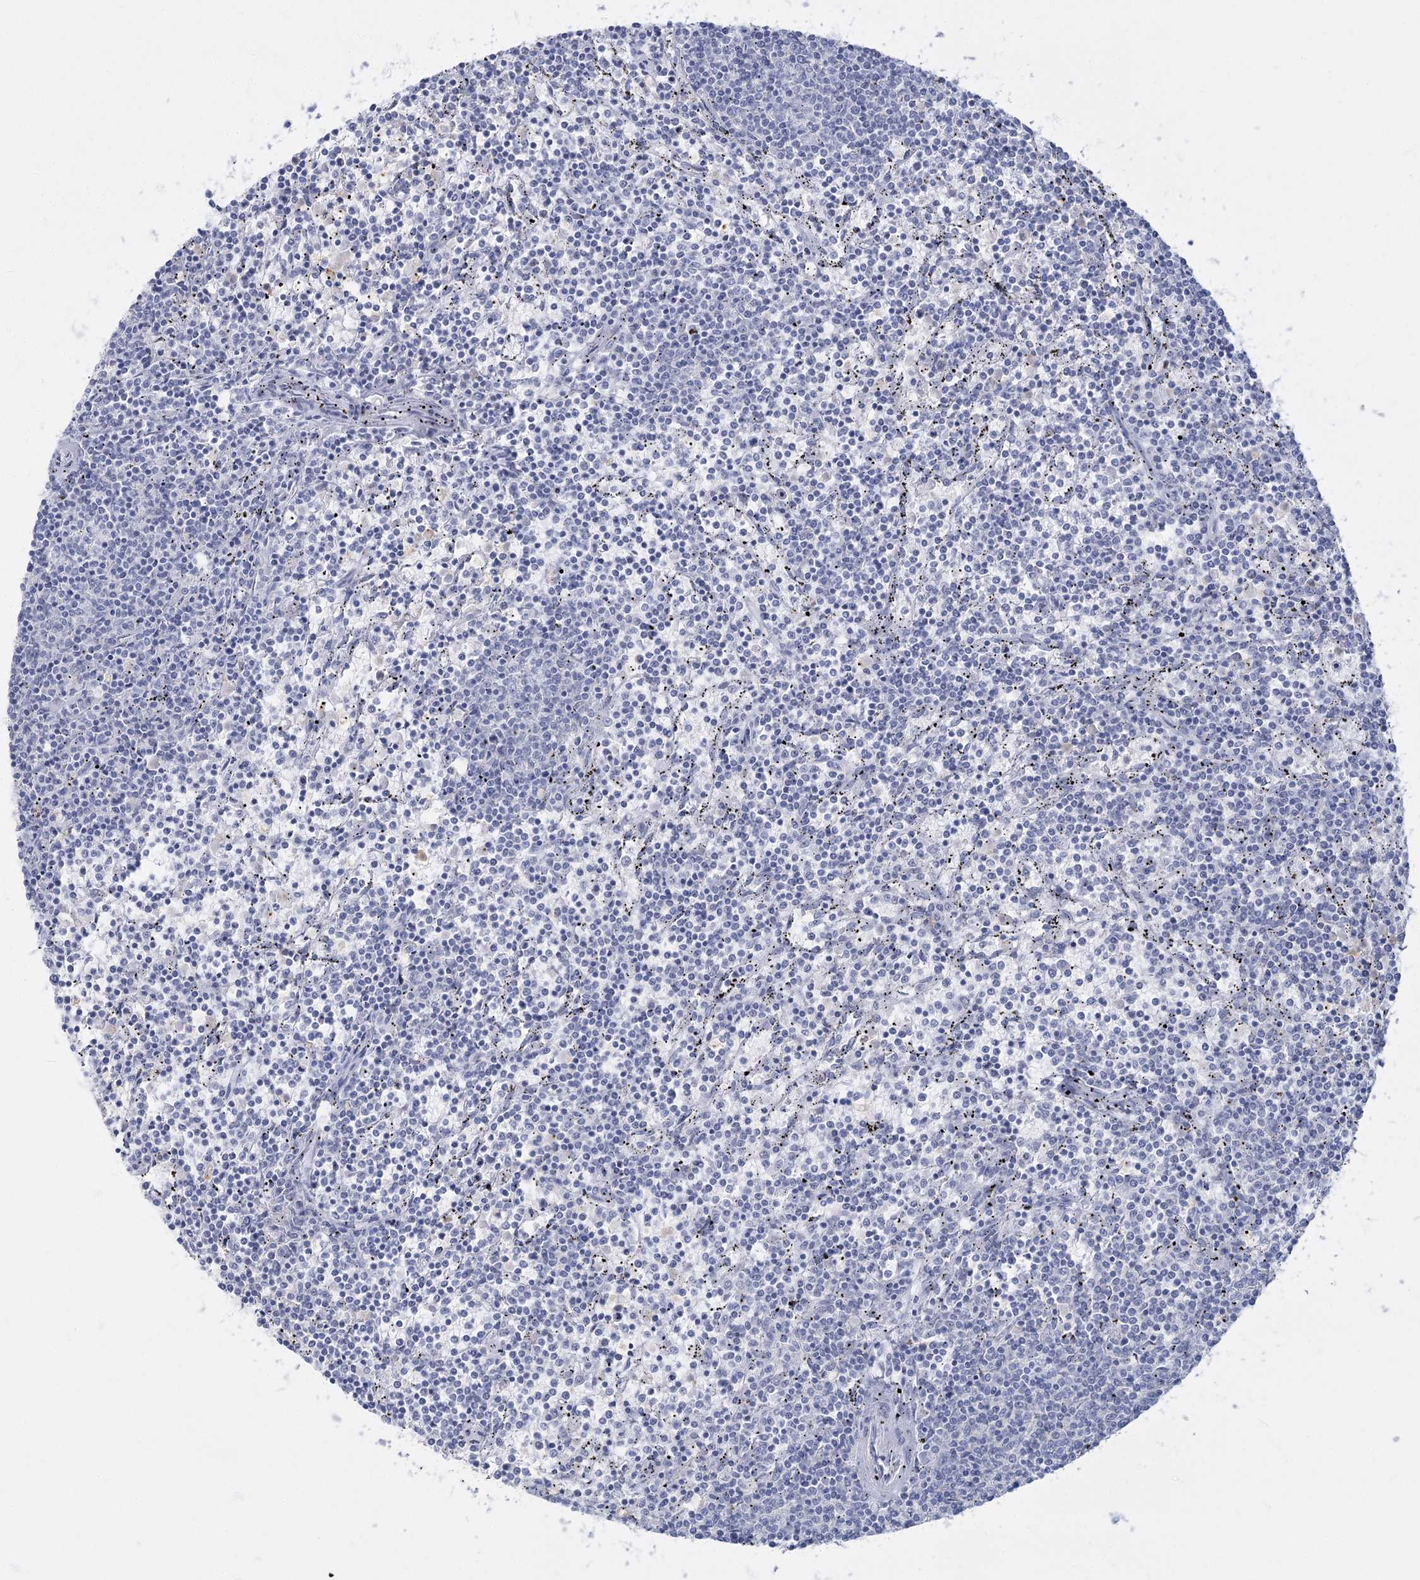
{"staining": {"intensity": "negative", "quantity": "none", "location": "none"}, "tissue": "lymphoma", "cell_type": "Tumor cells", "image_type": "cancer", "snomed": [{"axis": "morphology", "description": "Malignant lymphoma, non-Hodgkin's type, Low grade"}, {"axis": "topography", "description": "Spleen"}], "caption": "Tumor cells show no significant protein expression in low-grade malignant lymphoma, non-Hodgkin's type. (DAB immunohistochemistry visualized using brightfield microscopy, high magnification).", "gene": "FAM110C", "patient": {"sex": "female", "age": 50}}